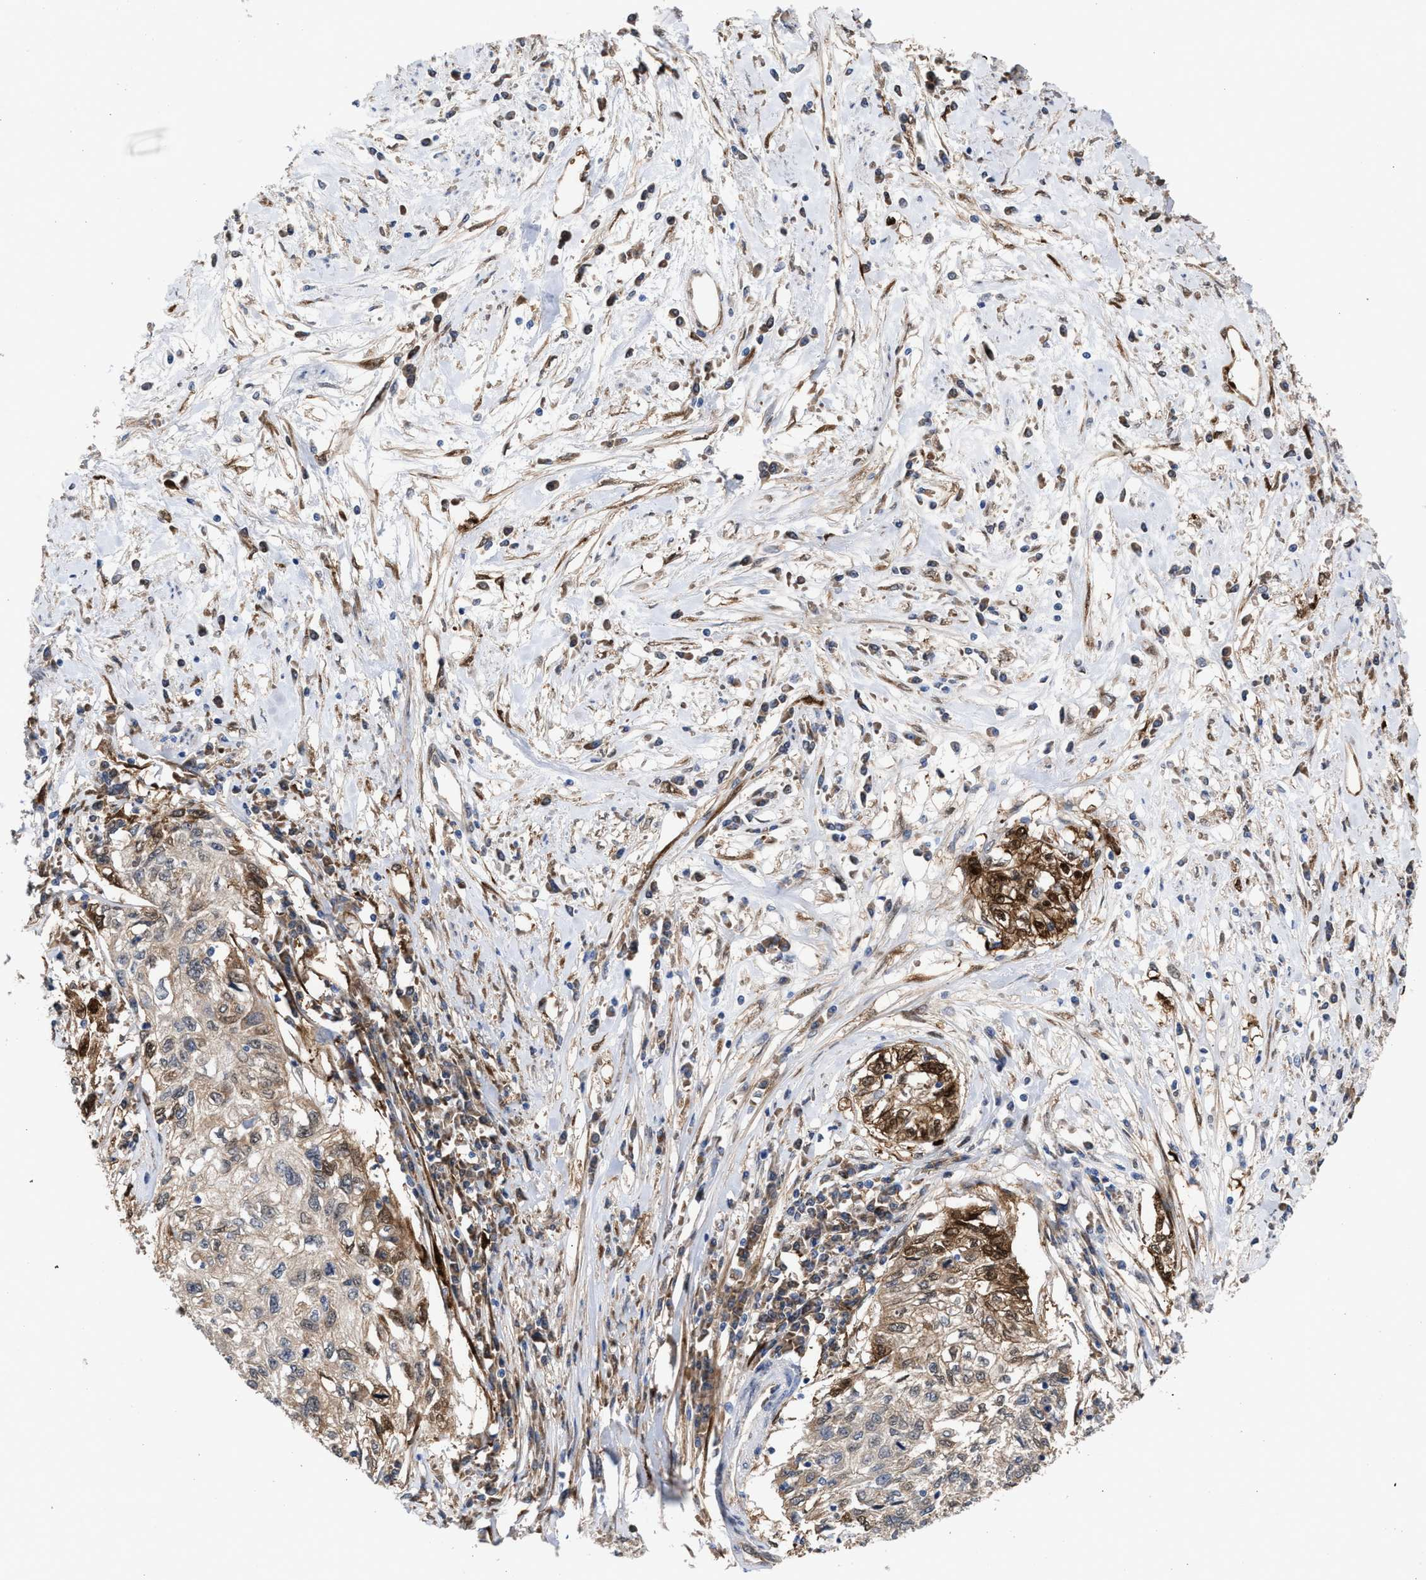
{"staining": {"intensity": "moderate", "quantity": "<25%", "location": "cytoplasmic/membranous,nuclear"}, "tissue": "cervical cancer", "cell_type": "Tumor cells", "image_type": "cancer", "snomed": [{"axis": "morphology", "description": "Squamous cell carcinoma, NOS"}, {"axis": "topography", "description": "Cervix"}], "caption": "IHC of human cervical cancer (squamous cell carcinoma) demonstrates low levels of moderate cytoplasmic/membranous and nuclear expression in about <25% of tumor cells.", "gene": "TP53I3", "patient": {"sex": "female", "age": 57}}